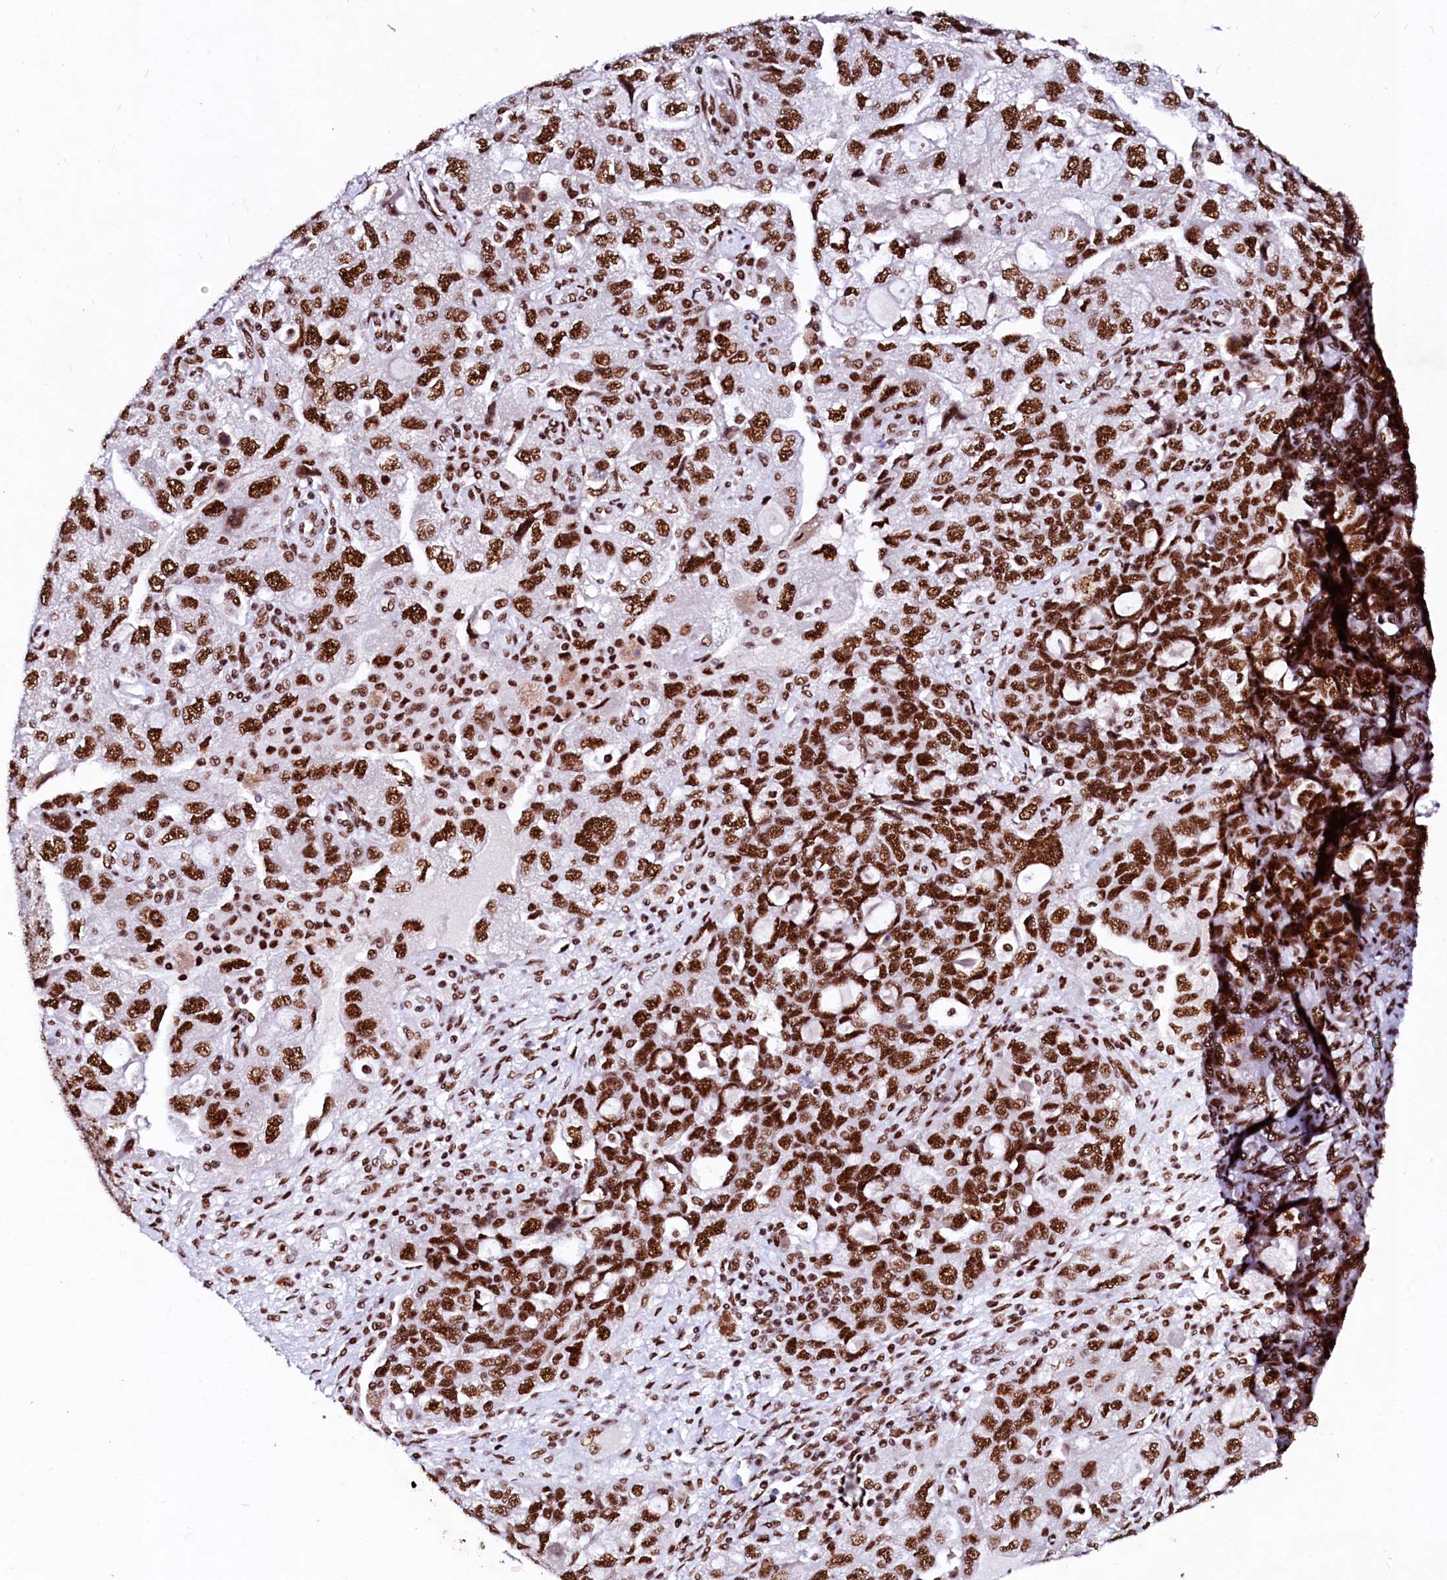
{"staining": {"intensity": "strong", "quantity": ">75%", "location": "nuclear"}, "tissue": "ovarian cancer", "cell_type": "Tumor cells", "image_type": "cancer", "snomed": [{"axis": "morphology", "description": "Carcinoma, endometroid"}, {"axis": "topography", "description": "Ovary"}], "caption": "Immunohistochemistry photomicrograph of neoplastic tissue: human ovarian cancer (endometroid carcinoma) stained using immunohistochemistry reveals high levels of strong protein expression localized specifically in the nuclear of tumor cells, appearing as a nuclear brown color.", "gene": "CPSF6", "patient": {"sex": "female", "age": 51}}